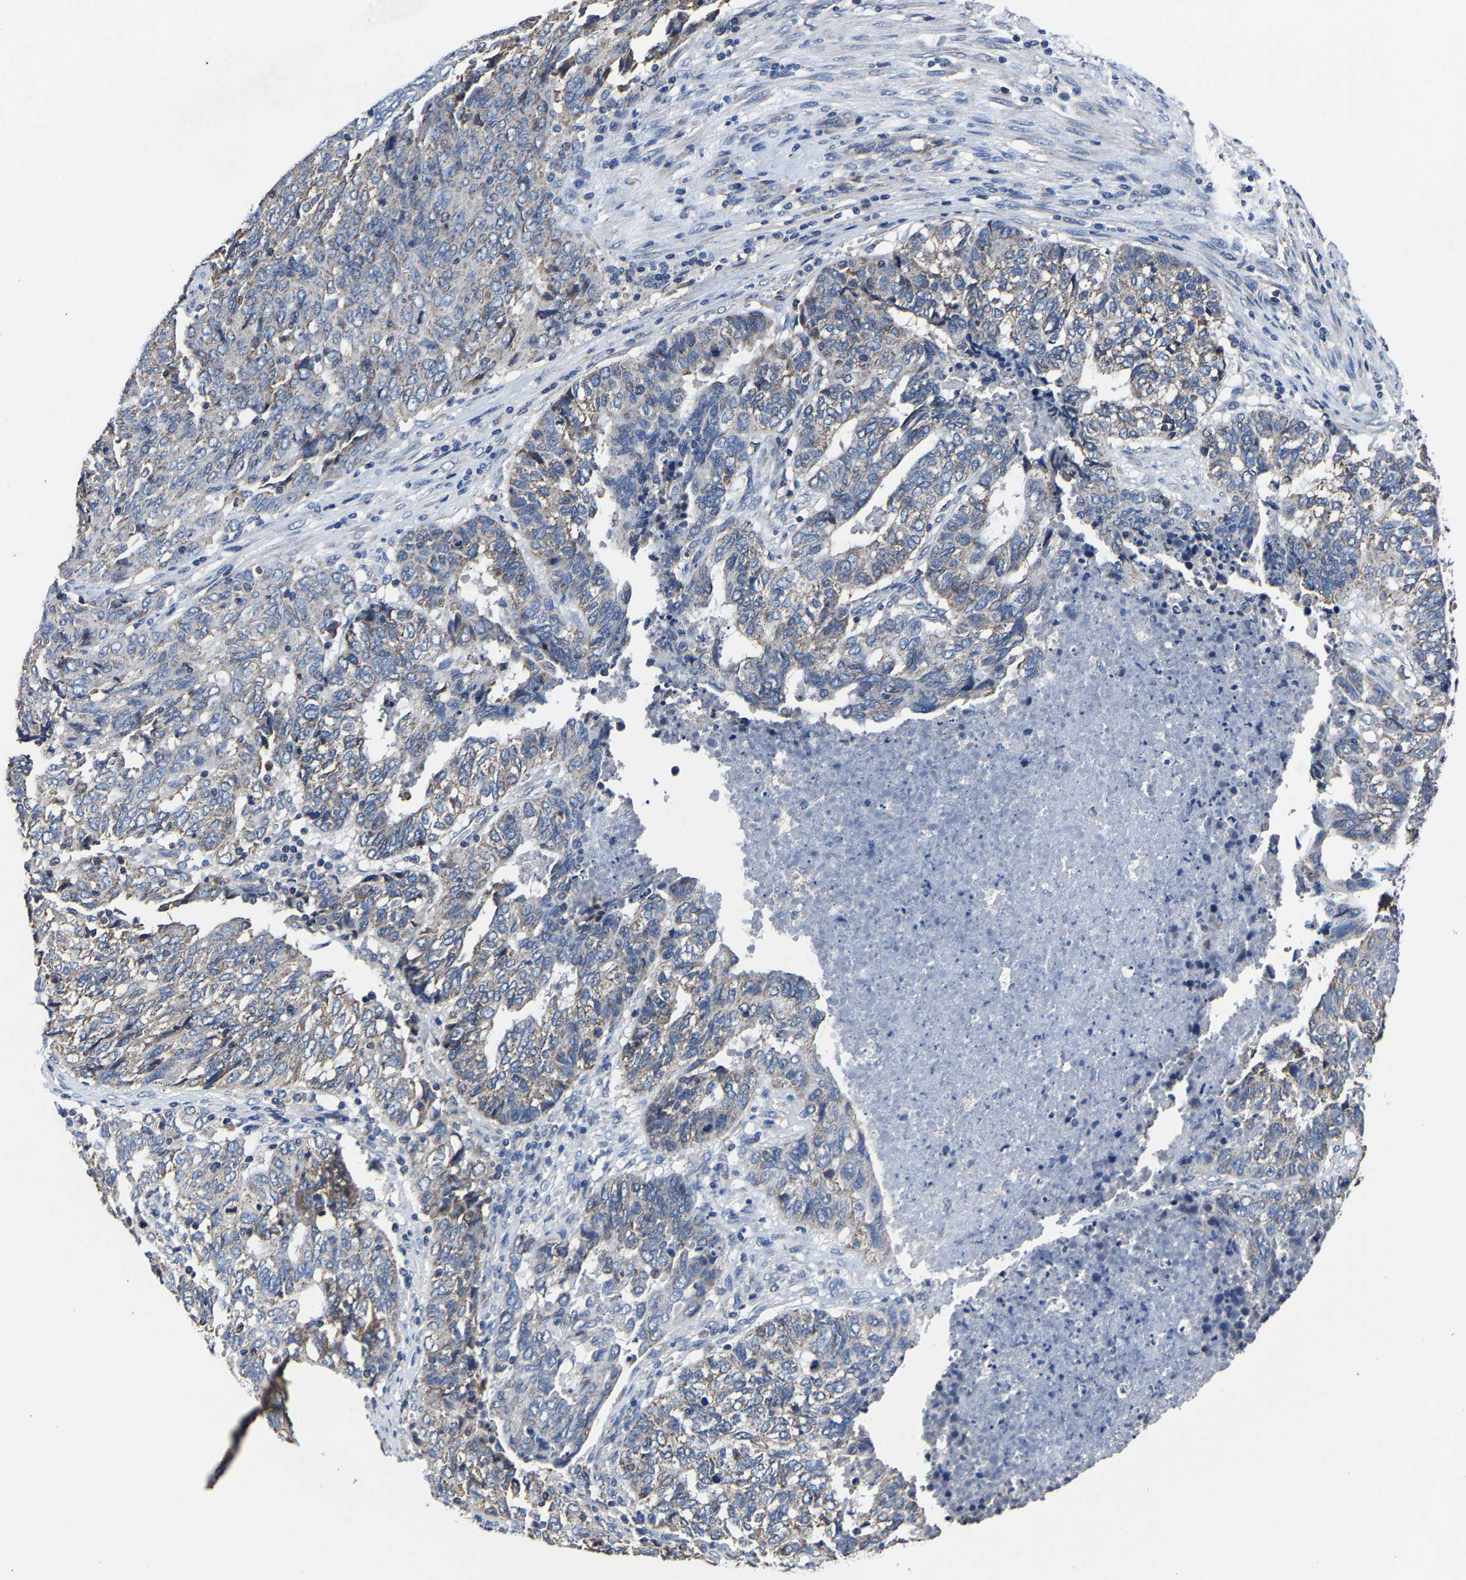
{"staining": {"intensity": "weak", "quantity": "25%-75%", "location": "cytoplasmic/membranous"}, "tissue": "endometrial cancer", "cell_type": "Tumor cells", "image_type": "cancer", "snomed": [{"axis": "morphology", "description": "Adenocarcinoma, NOS"}, {"axis": "topography", "description": "Endometrium"}], "caption": "Immunohistochemical staining of human adenocarcinoma (endometrial) displays low levels of weak cytoplasmic/membranous staining in about 25%-75% of tumor cells. The staining was performed using DAB, with brown indicating positive protein expression. Nuclei are stained blue with hematoxylin.", "gene": "ZCCHC7", "patient": {"sex": "female", "age": 80}}